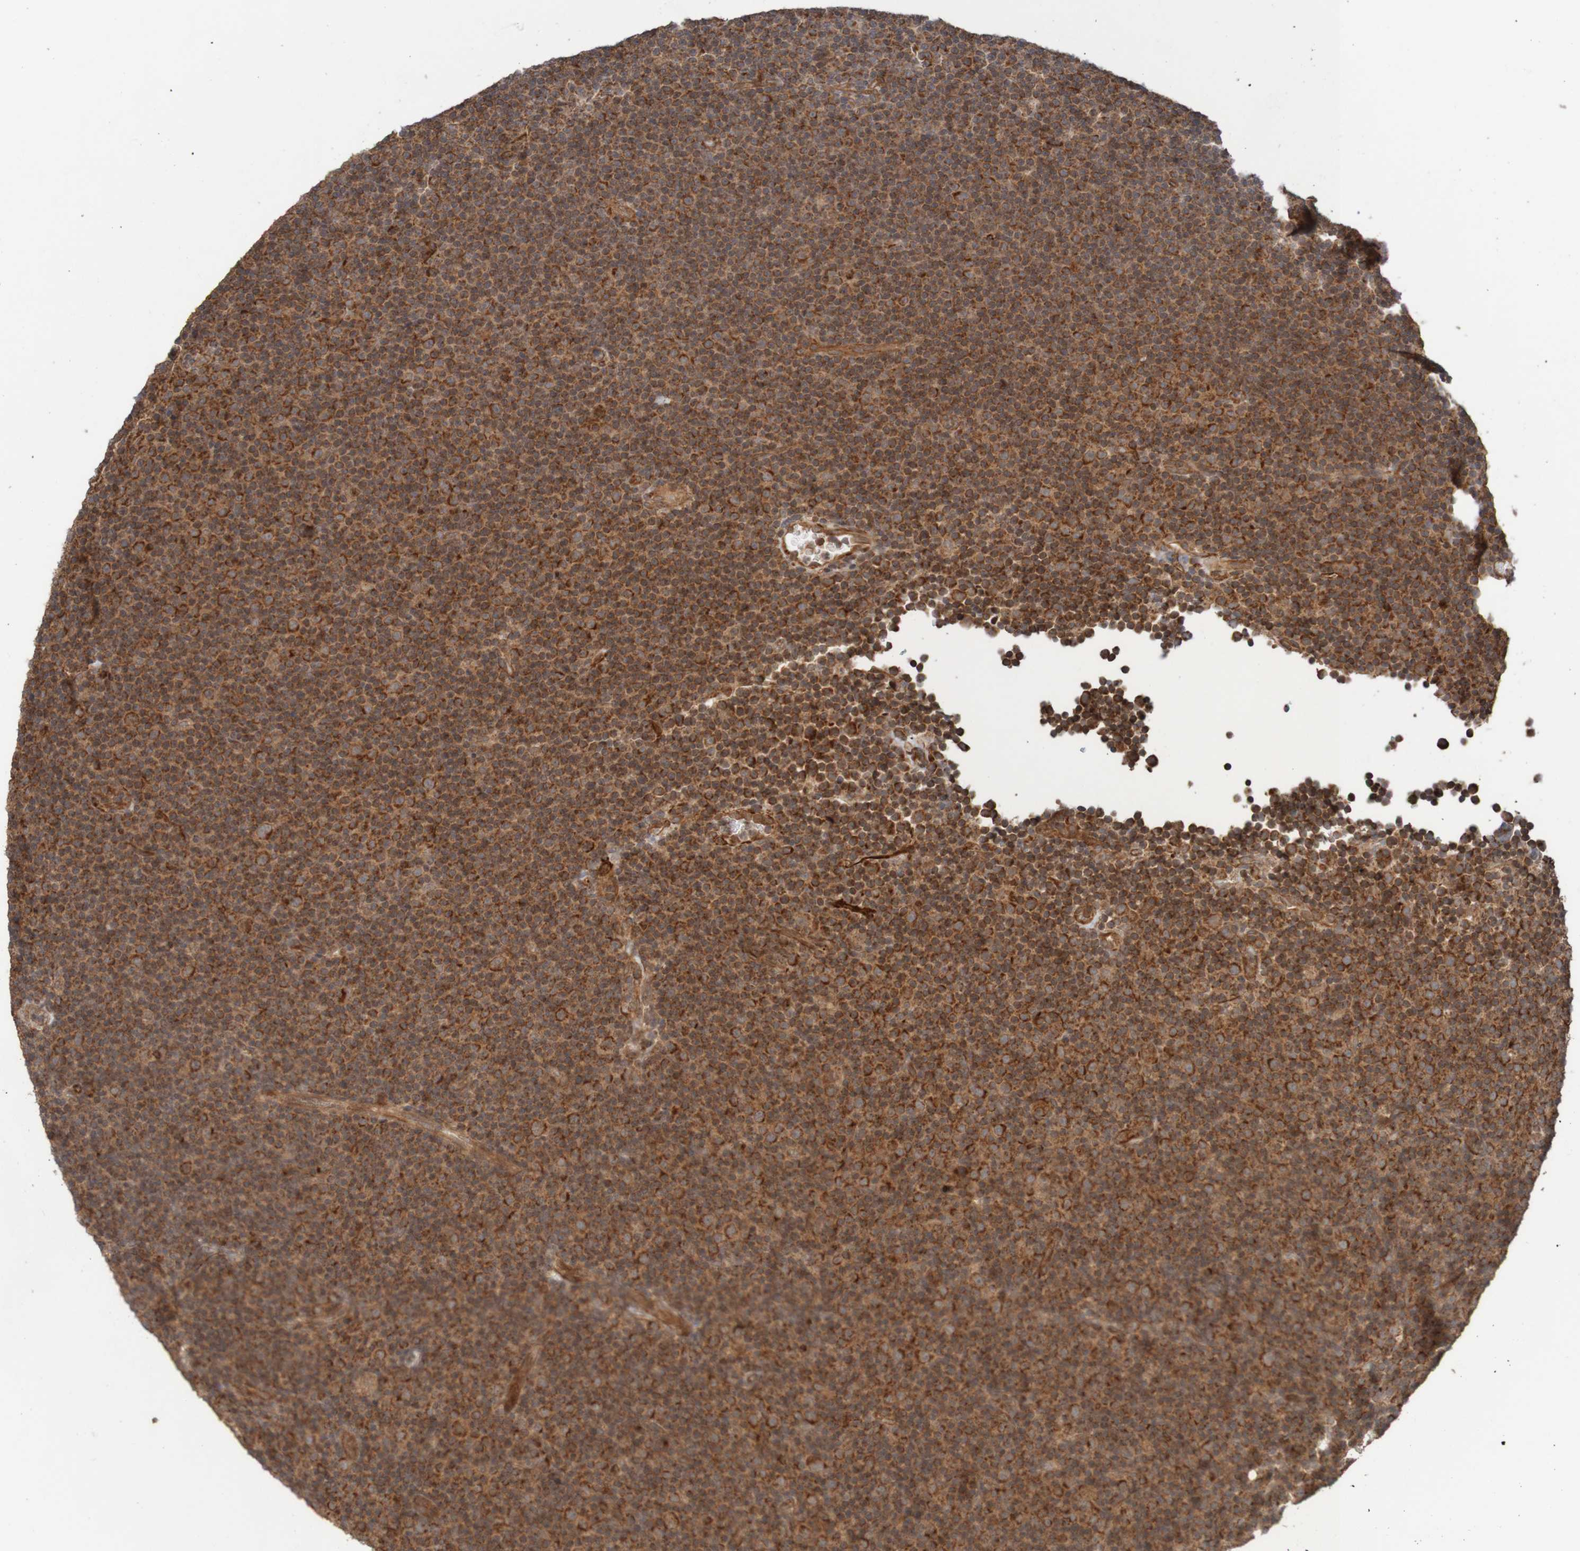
{"staining": {"intensity": "strong", "quantity": ">75%", "location": "cytoplasmic/membranous"}, "tissue": "lymphoma", "cell_type": "Tumor cells", "image_type": "cancer", "snomed": [{"axis": "morphology", "description": "Malignant lymphoma, non-Hodgkin's type, Low grade"}, {"axis": "topography", "description": "Lymph node"}], "caption": "This is a photomicrograph of immunohistochemistry staining of low-grade malignant lymphoma, non-Hodgkin's type, which shows strong positivity in the cytoplasmic/membranous of tumor cells.", "gene": "MRPL52", "patient": {"sex": "female", "age": 67}}